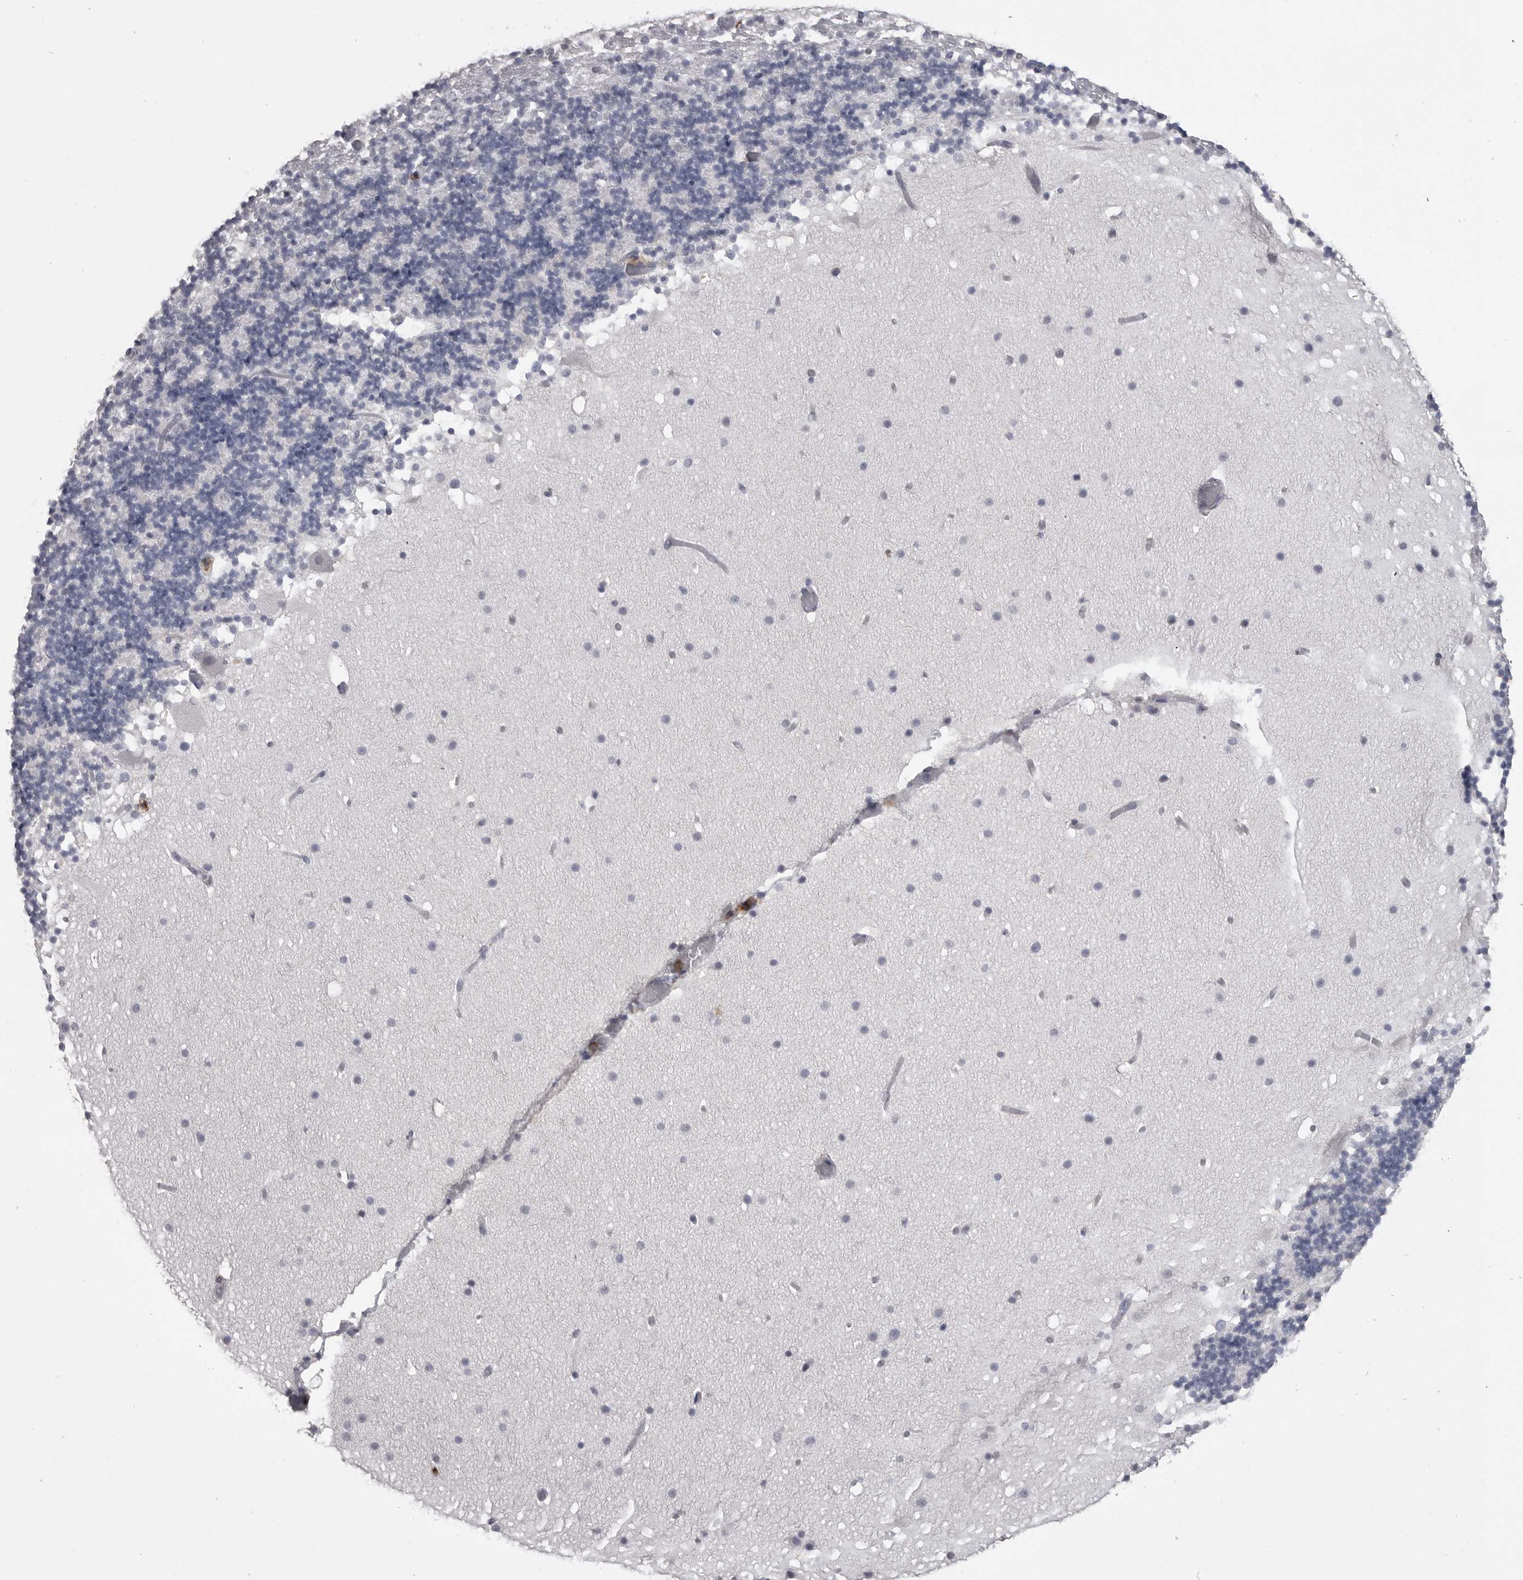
{"staining": {"intensity": "negative", "quantity": "none", "location": "none"}, "tissue": "cerebellum", "cell_type": "Cells in granular layer", "image_type": "normal", "snomed": [{"axis": "morphology", "description": "Normal tissue, NOS"}, {"axis": "topography", "description": "Cerebellum"}], "caption": "High power microscopy histopathology image of an IHC micrograph of normal cerebellum, revealing no significant expression in cells in granular layer.", "gene": "ITGAL", "patient": {"sex": "male", "age": 57}}